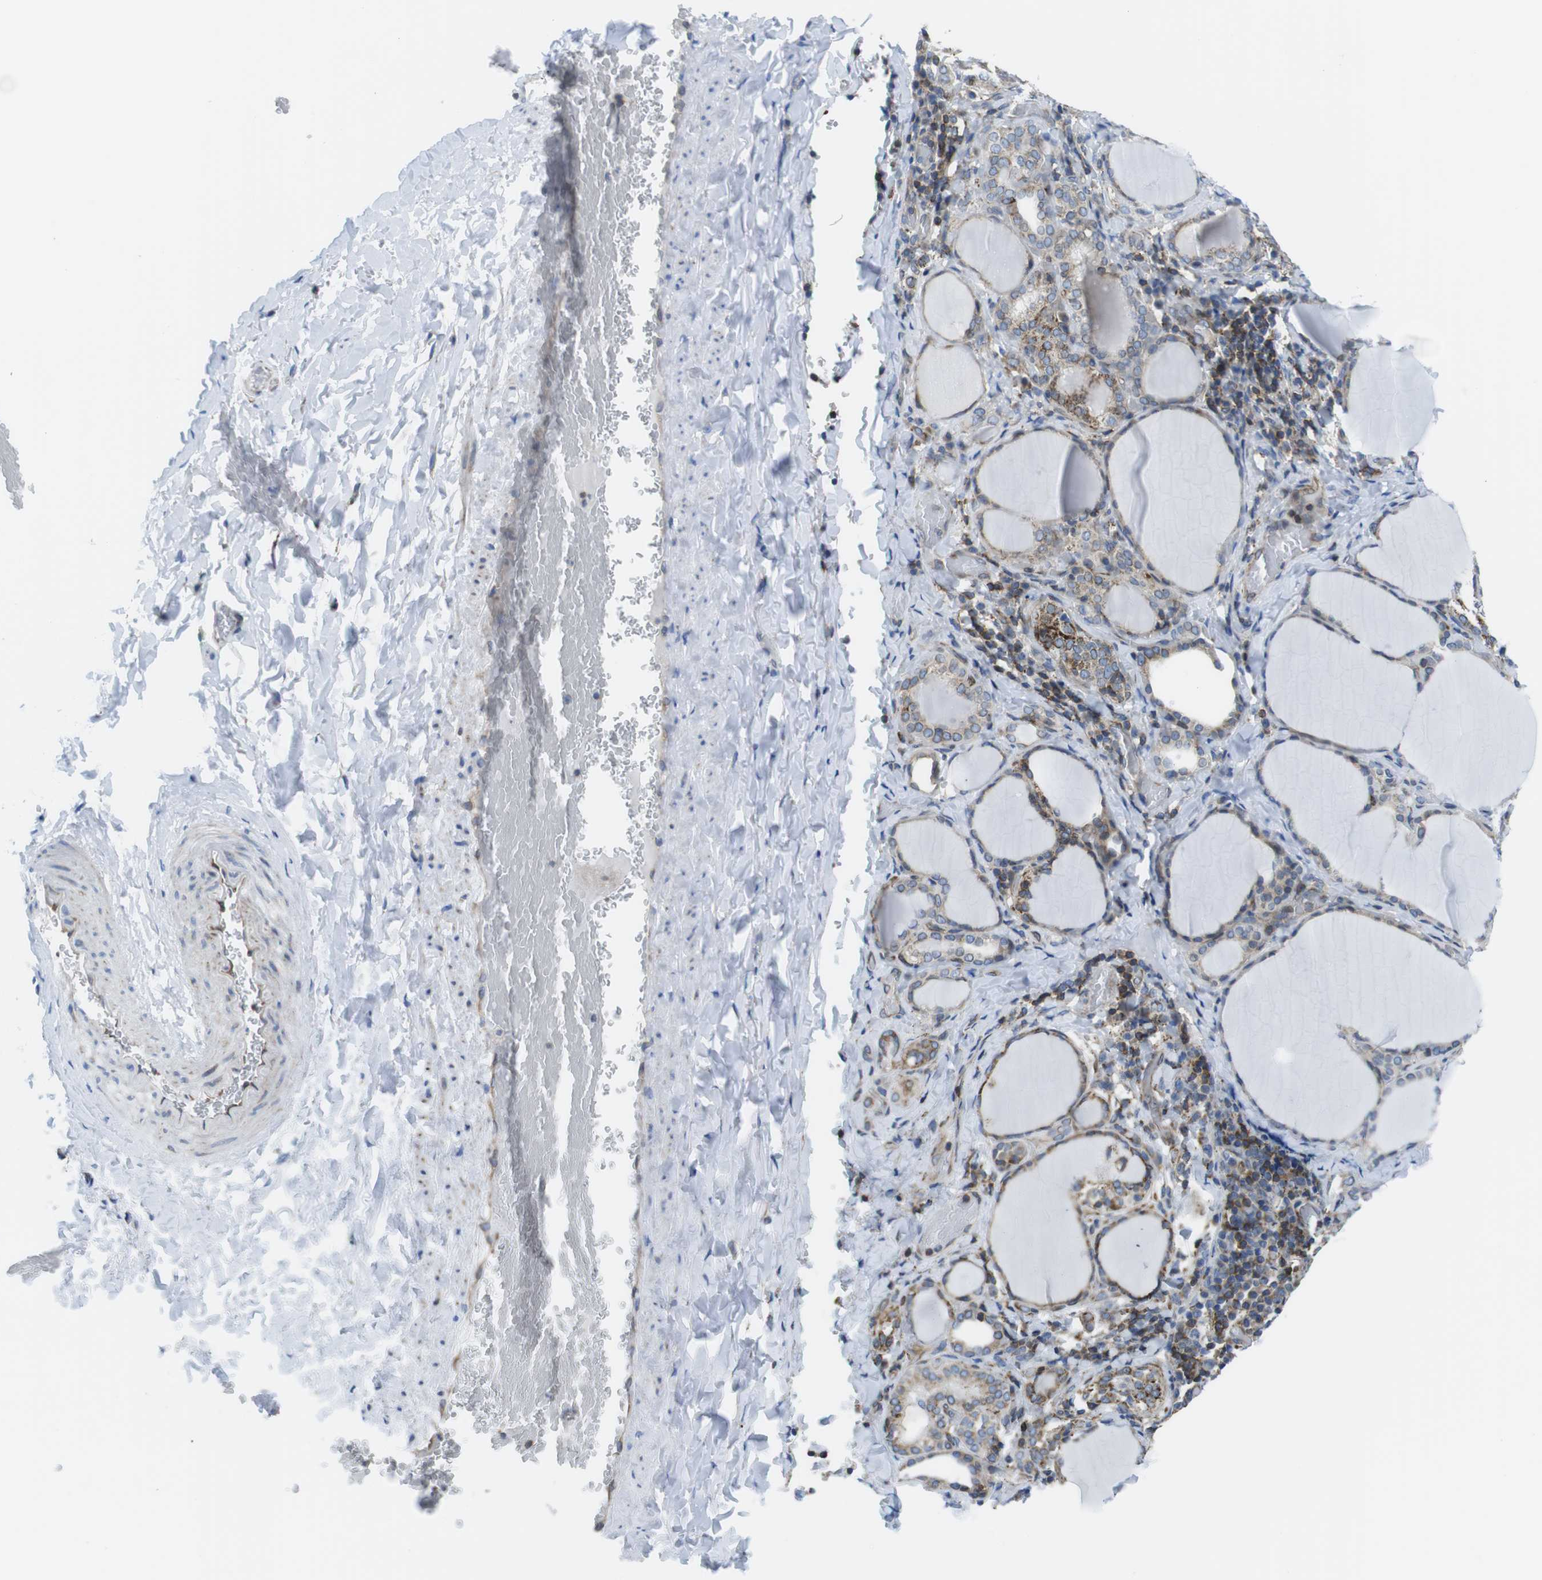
{"staining": {"intensity": "moderate", "quantity": "25%-75%", "location": "cytoplasmic/membranous"}, "tissue": "thyroid gland", "cell_type": "Glandular cells", "image_type": "normal", "snomed": [{"axis": "morphology", "description": "Normal tissue, NOS"}, {"axis": "morphology", "description": "Papillary adenocarcinoma, NOS"}, {"axis": "topography", "description": "Thyroid gland"}], "caption": "IHC histopathology image of benign thyroid gland: thyroid gland stained using immunohistochemistry reveals medium levels of moderate protein expression localized specifically in the cytoplasmic/membranous of glandular cells, appearing as a cytoplasmic/membranous brown color.", "gene": "KCNE3", "patient": {"sex": "female", "age": 30}}